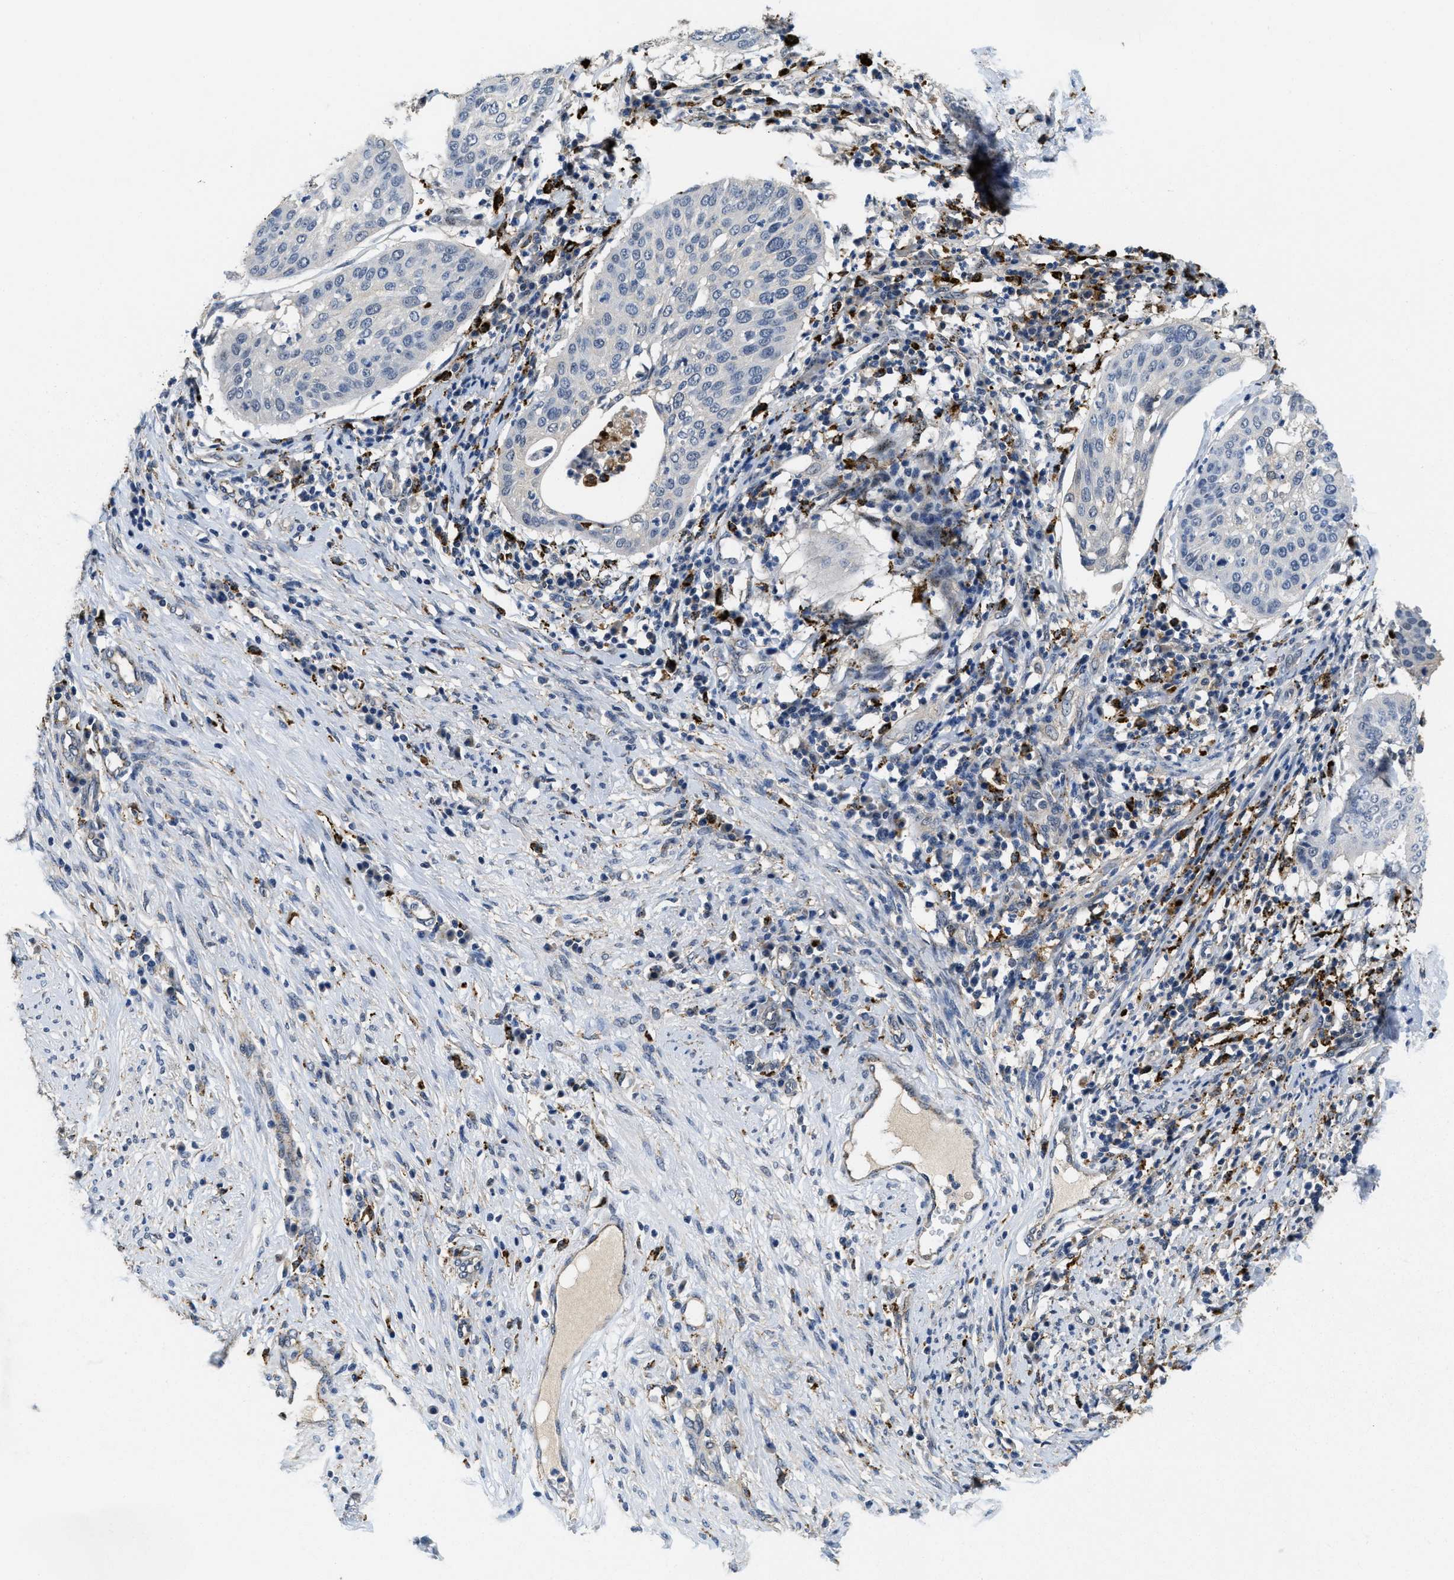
{"staining": {"intensity": "negative", "quantity": "none", "location": "none"}, "tissue": "cervical cancer", "cell_type": "Tumor cells", "image_type": "cancer", "snomed": [{"axis": "morphology", "description": "Normal tissue, NOS"}, {"axis": "morphology", "description": "Squamous cell carcinoma, NOS"}, {"axis": "topography", "description": "Cervix"}], "caption": "High magnification brightfield microscopy of cervical cancer stained with DAB (brown) and counterstained with hematoxylin (blue): tumor cells show no significant expression.", "gene": "BMPR2", "patient": {"sex": "female", "age": 39}}